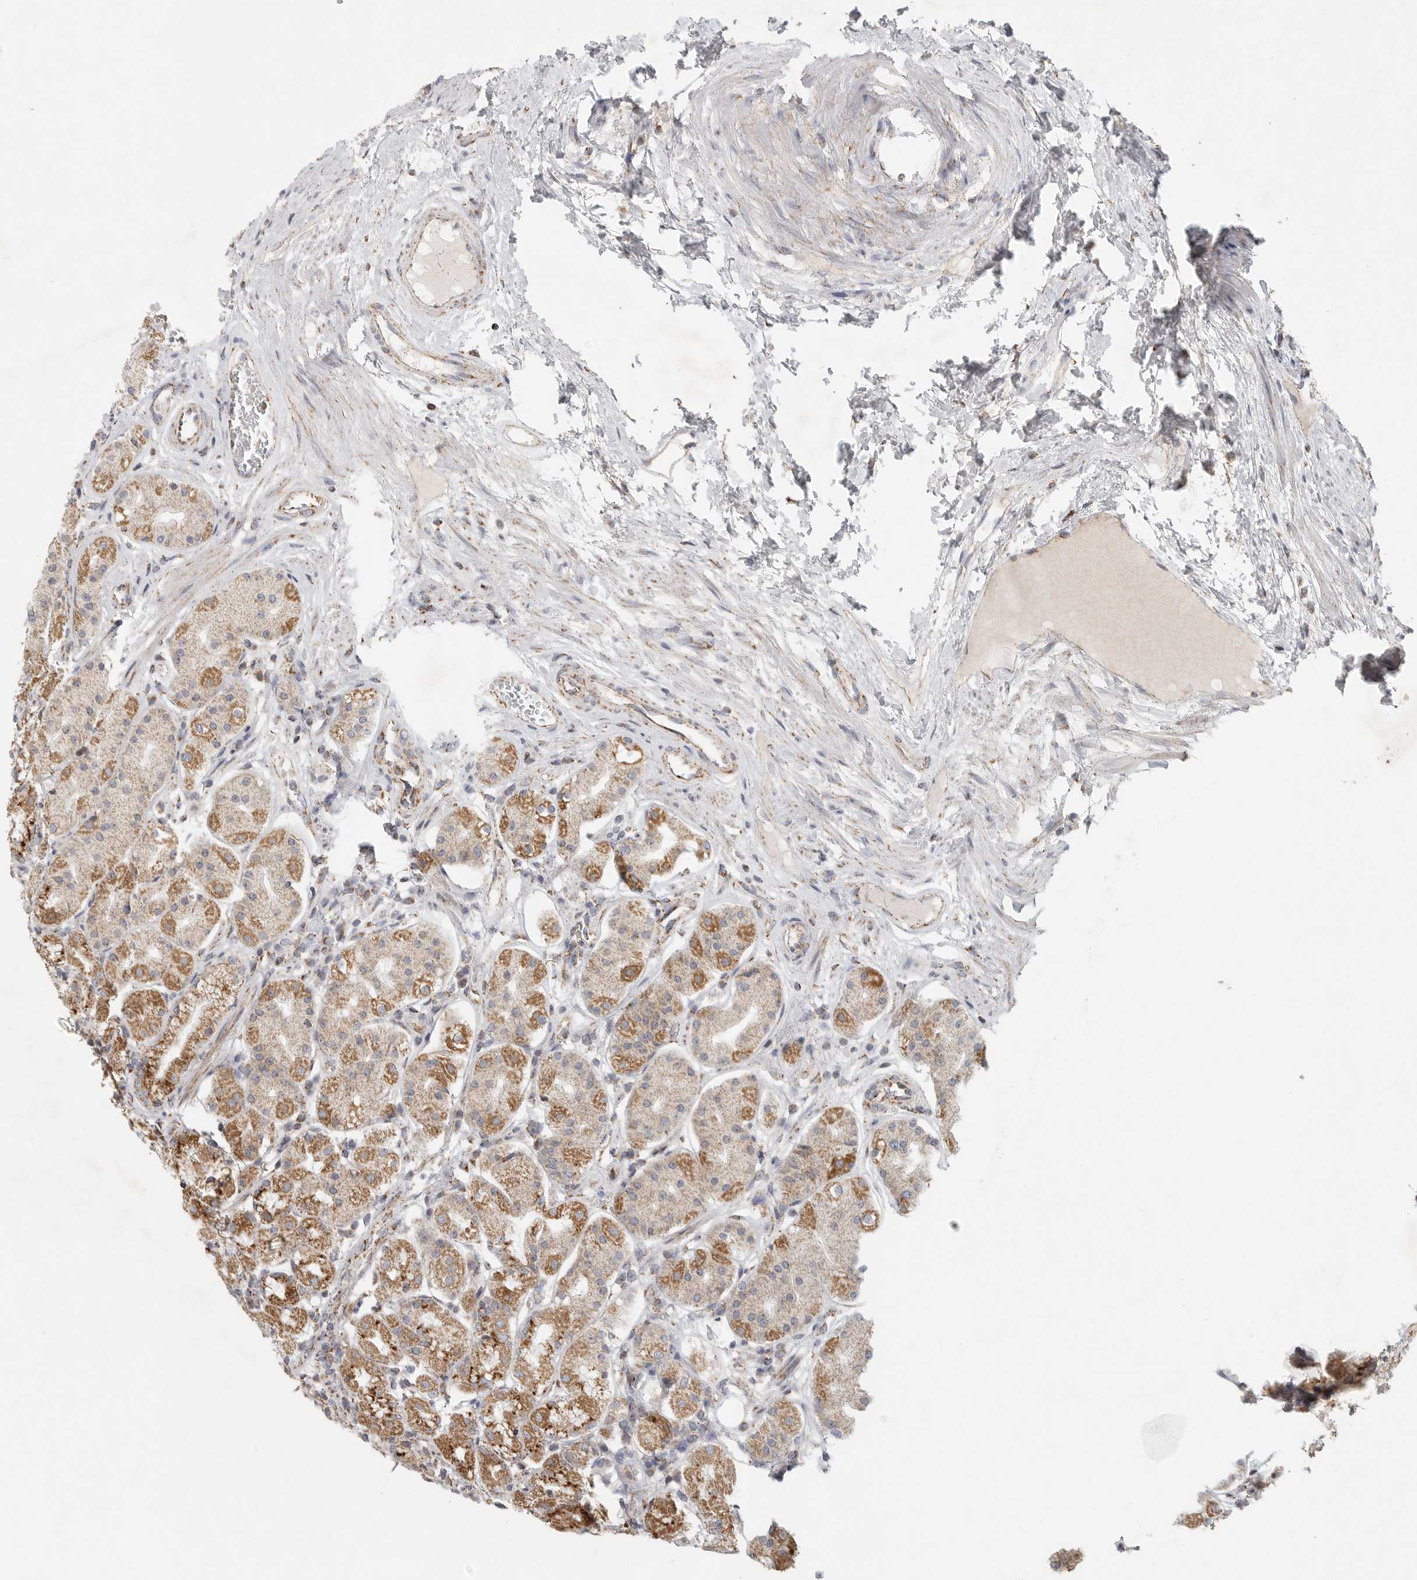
{"staining": {"intensity": "moderate", "quantity": ">75%", "location": "cytoplasmic/membranous"}, "tissue": "stomach", "cell_type": "Glandular cells", "image_type": "normal", "snomed": [{"axis": "morphology", "description": "Normal tissue, NOS"}, {"axis": "topography", "description": "Stomach"}, {"axis": "topography", "description": "Stomach, lower"}], "caption": "Stomach stained for a protein reveals moderate cytoplasmic/membranous positivity in glandular cells. The staining was performed using DAB (3,3'-diaminobenzidine) to visualize the protein expression in brown, while the nuclei were stained in blue with hematoxylin (Magnification: 20x).", "gene": "SLC25A26", "patient": {"sex": "female", "age": 56}}